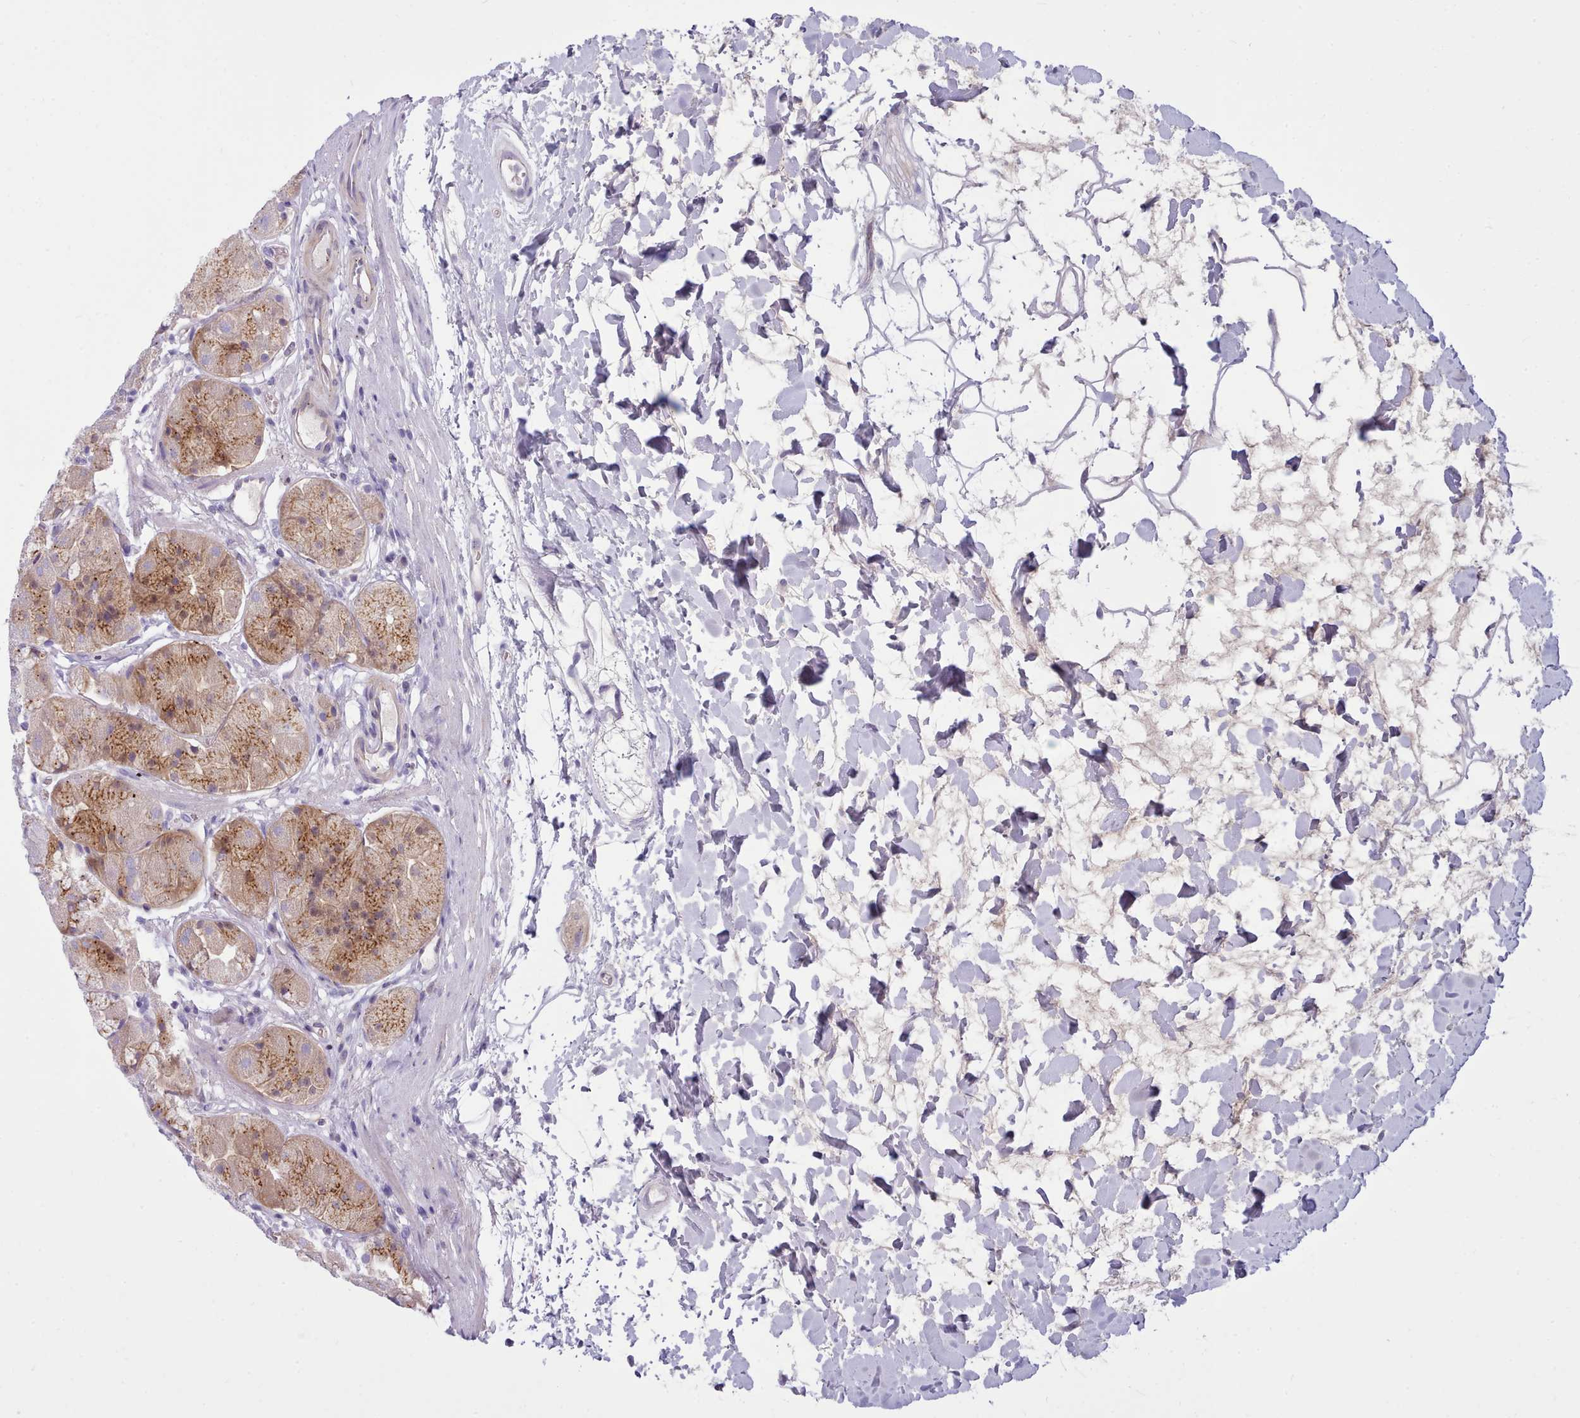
{"staining": {"intensity": "moderate", "quantity": "25%-75%", "location": "cytoplasmic/membranous,nuclear"}, "tissue": "stomach", "cell_type": "Glandular cells", "image_type": "normal", "snomed": [{"axis": "morphology", "description": "Normal tissue, NOS"}, {"axis": "topography", "description": "Stomach"}], "caption": "Moderate cytoplasmic/membranous,nuclear protein positivity is identified in approximately 25%-75% of glandular cells in stomach. The staining was performed using DAB, with brown indicating positive protein expression. Nuclei are stained blue with hematoxylin.", "gene": "NKX1", "patient": {"sex": "male", "age": 57}}